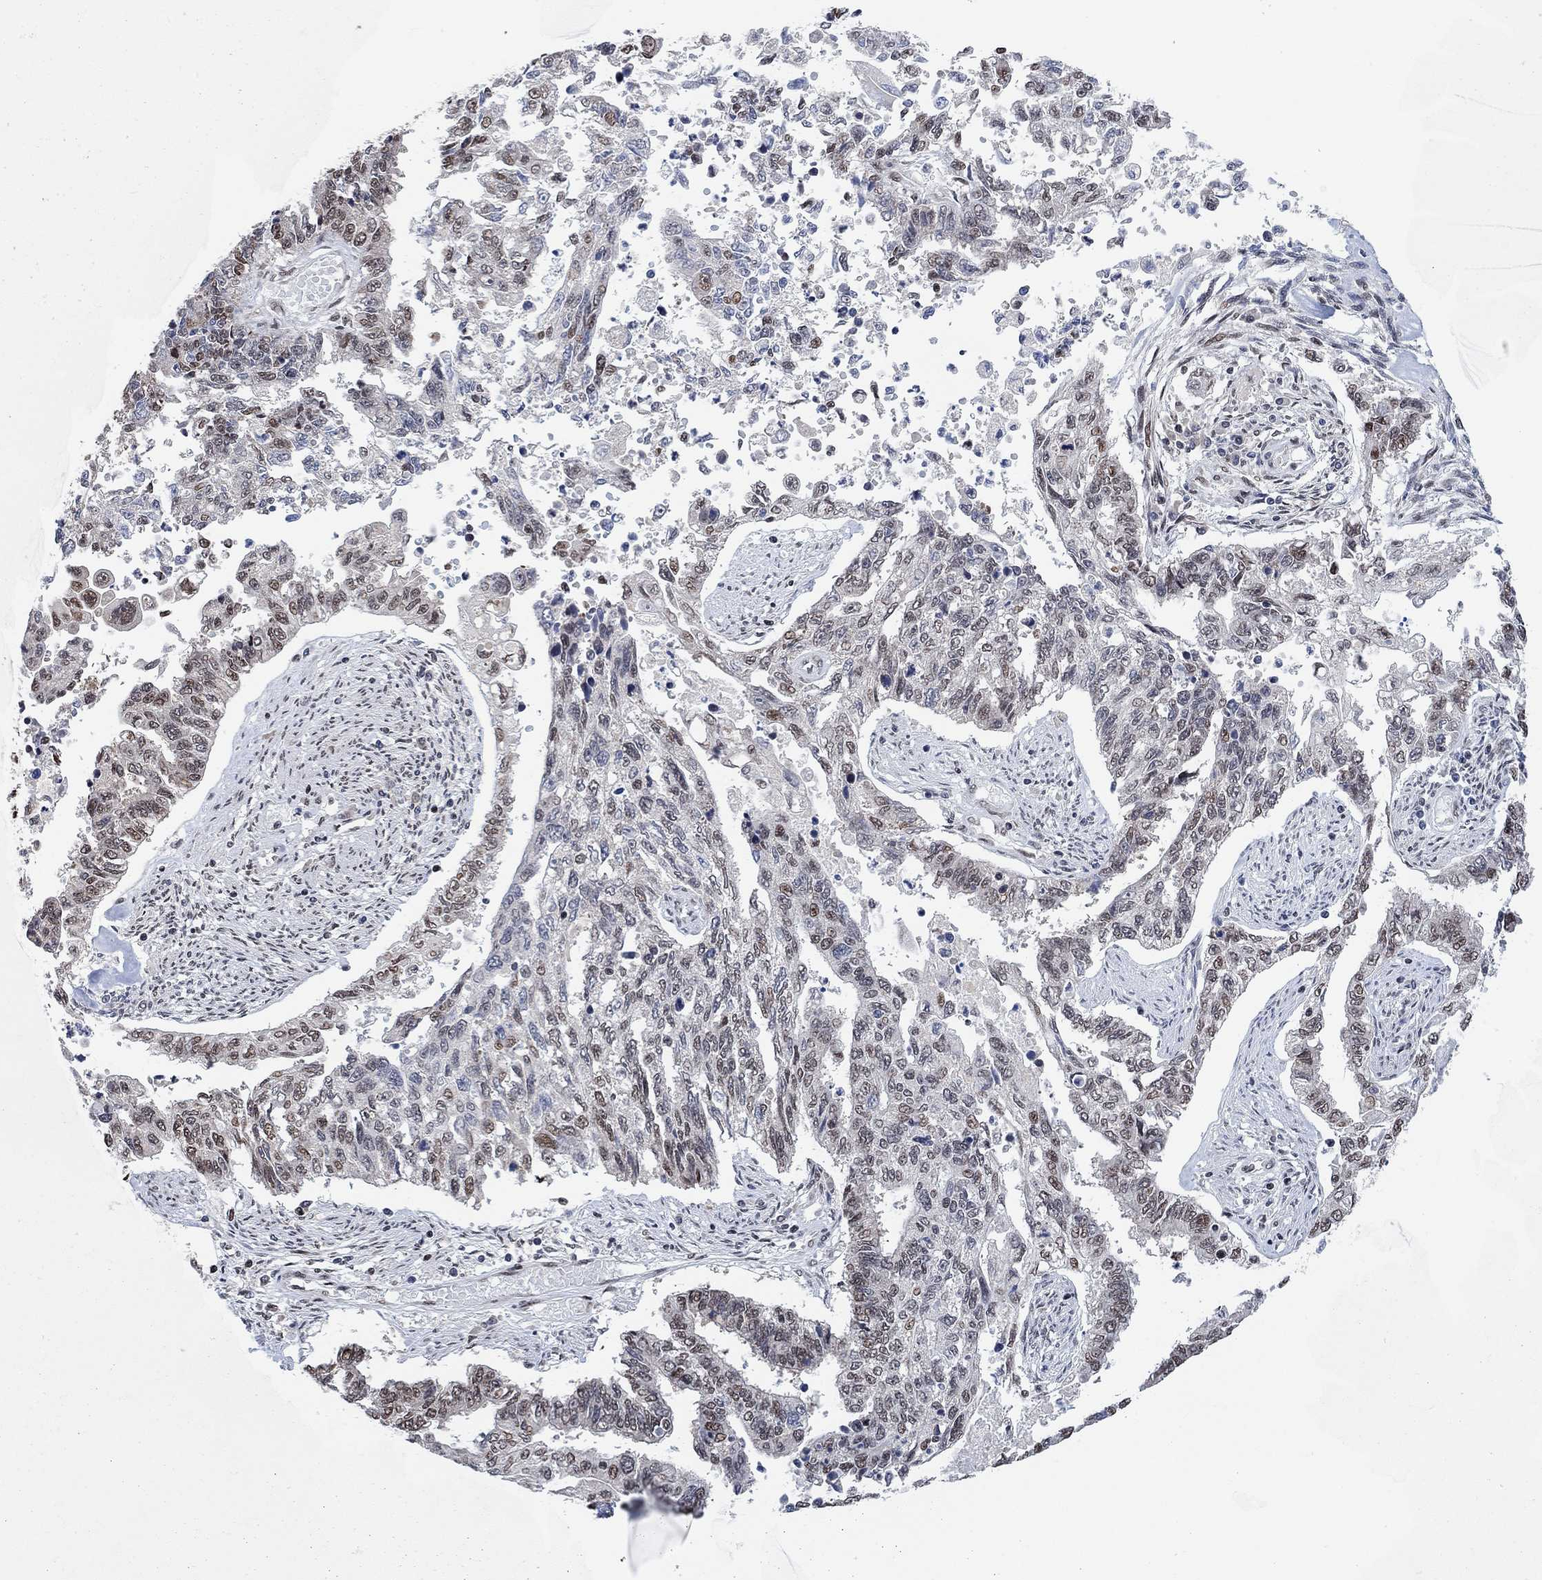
{"staining": {"intensity": "moderate", "quantity": "<25%", "location": "nuclear"}, "tissue": "endometrial cancer", "cell_type": "Tumor cells", "image_type": "cancer", "snomed": [{"axis": "morphology", "description": "Adenocarcinoma, NOS"}, {"axis": "topography", "description": "Uterus"}], "caption": "This is an image of immunohistochemistry (IHC) staining of adenocarcinoma (endometrial), which shows moderate positivity in the nuclear of tumor cells.", "gene": "USP39", "patient": {"sex": "female", "age": 59}}